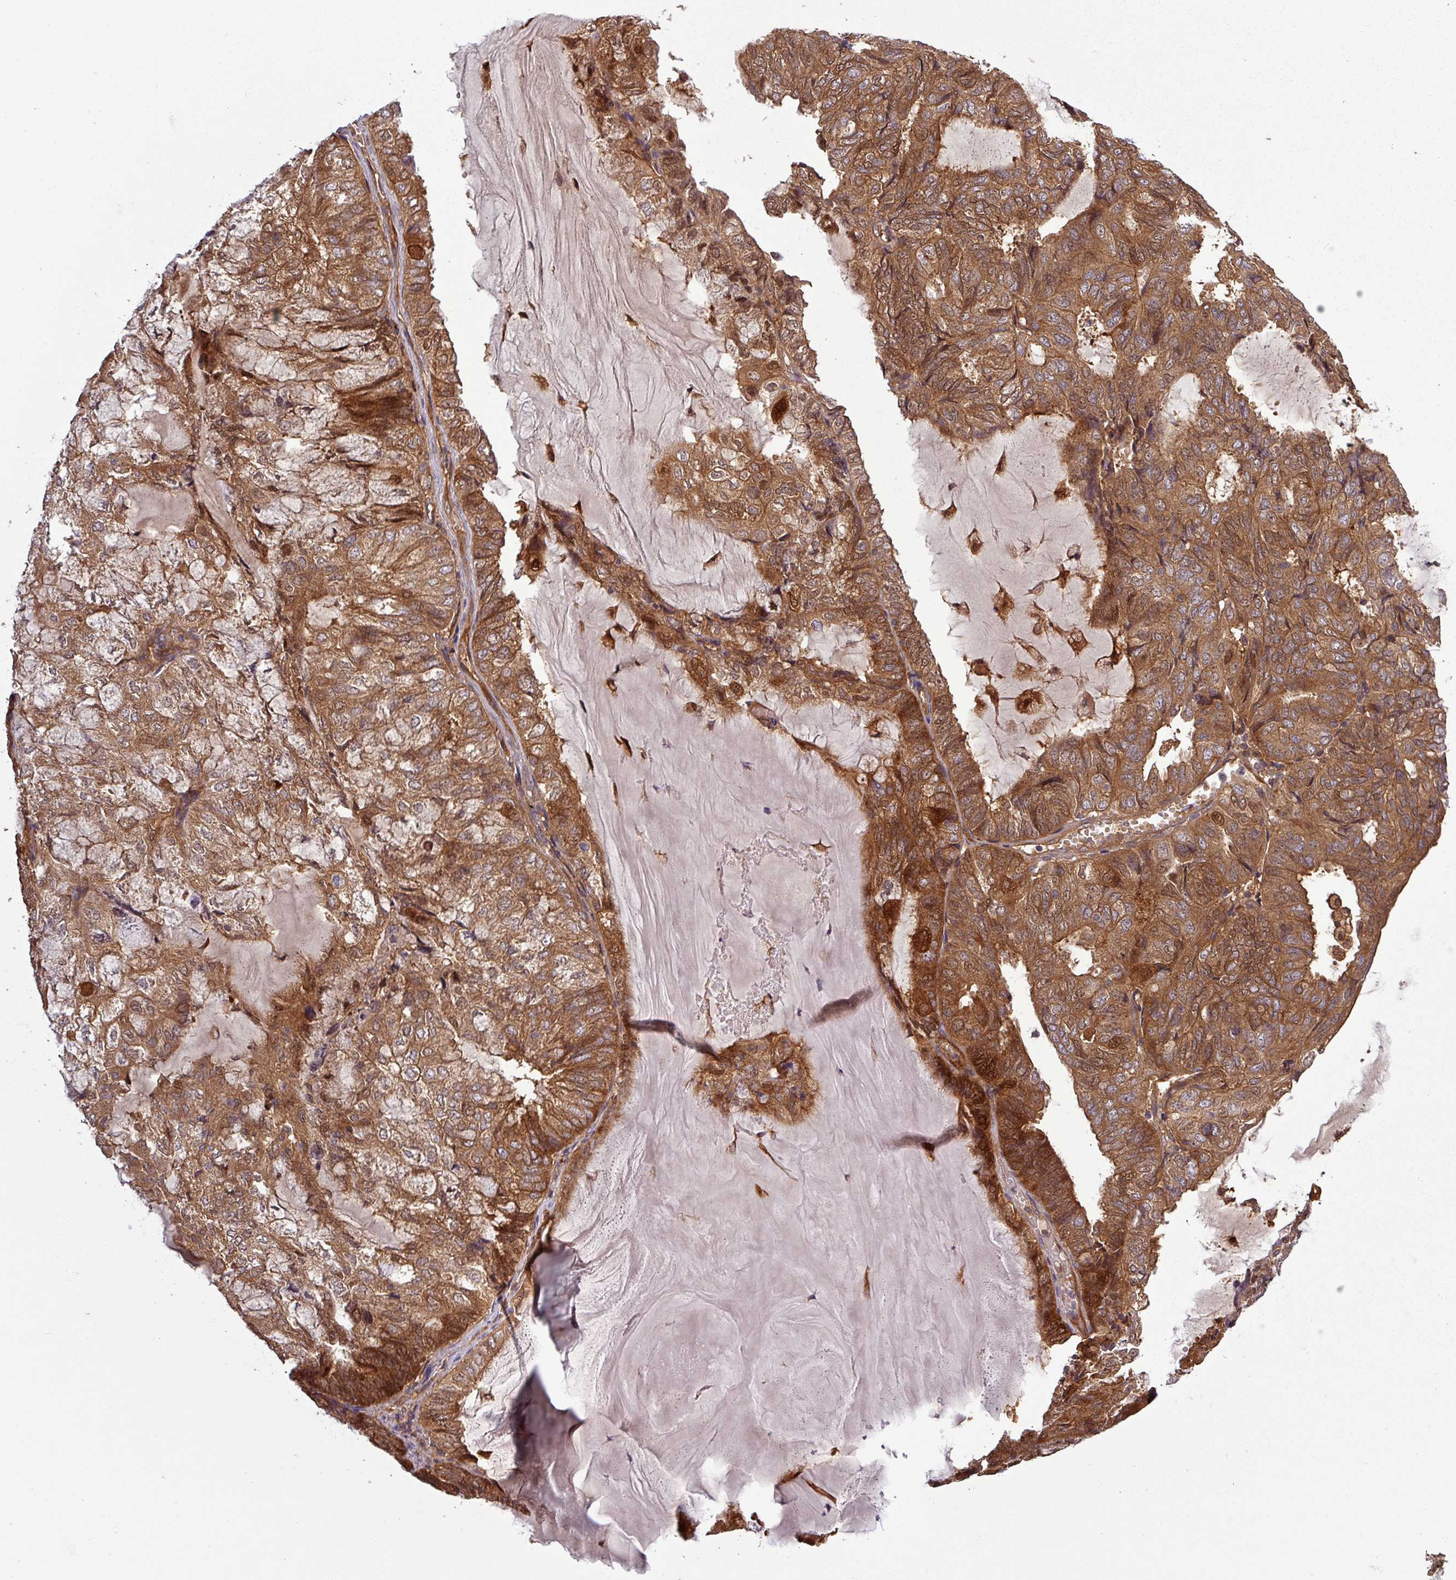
{"staining": {"intensity": "strong", "quantity": ">75%", "location": "cytoplasmic/membranous,nuclear"}, "tissue": "endometrial cancer", "cell_type": "Tumor cells", "image_type": "cancer", "snomed": [{"axis": "morphology", "description": "Adenocarcinoma, NOS"}, {"axis": "topography", "description": "Endometrium"}], "caption": "Immunohistochemical staining of human endometrial adenocarcinoma demonstrates strong cytoplasmic/membranous and nuclear protein positivity in about >75% of tumor cells.", "gene": "SIRPB2", "patient": {"sex": "female", "age": 81}}